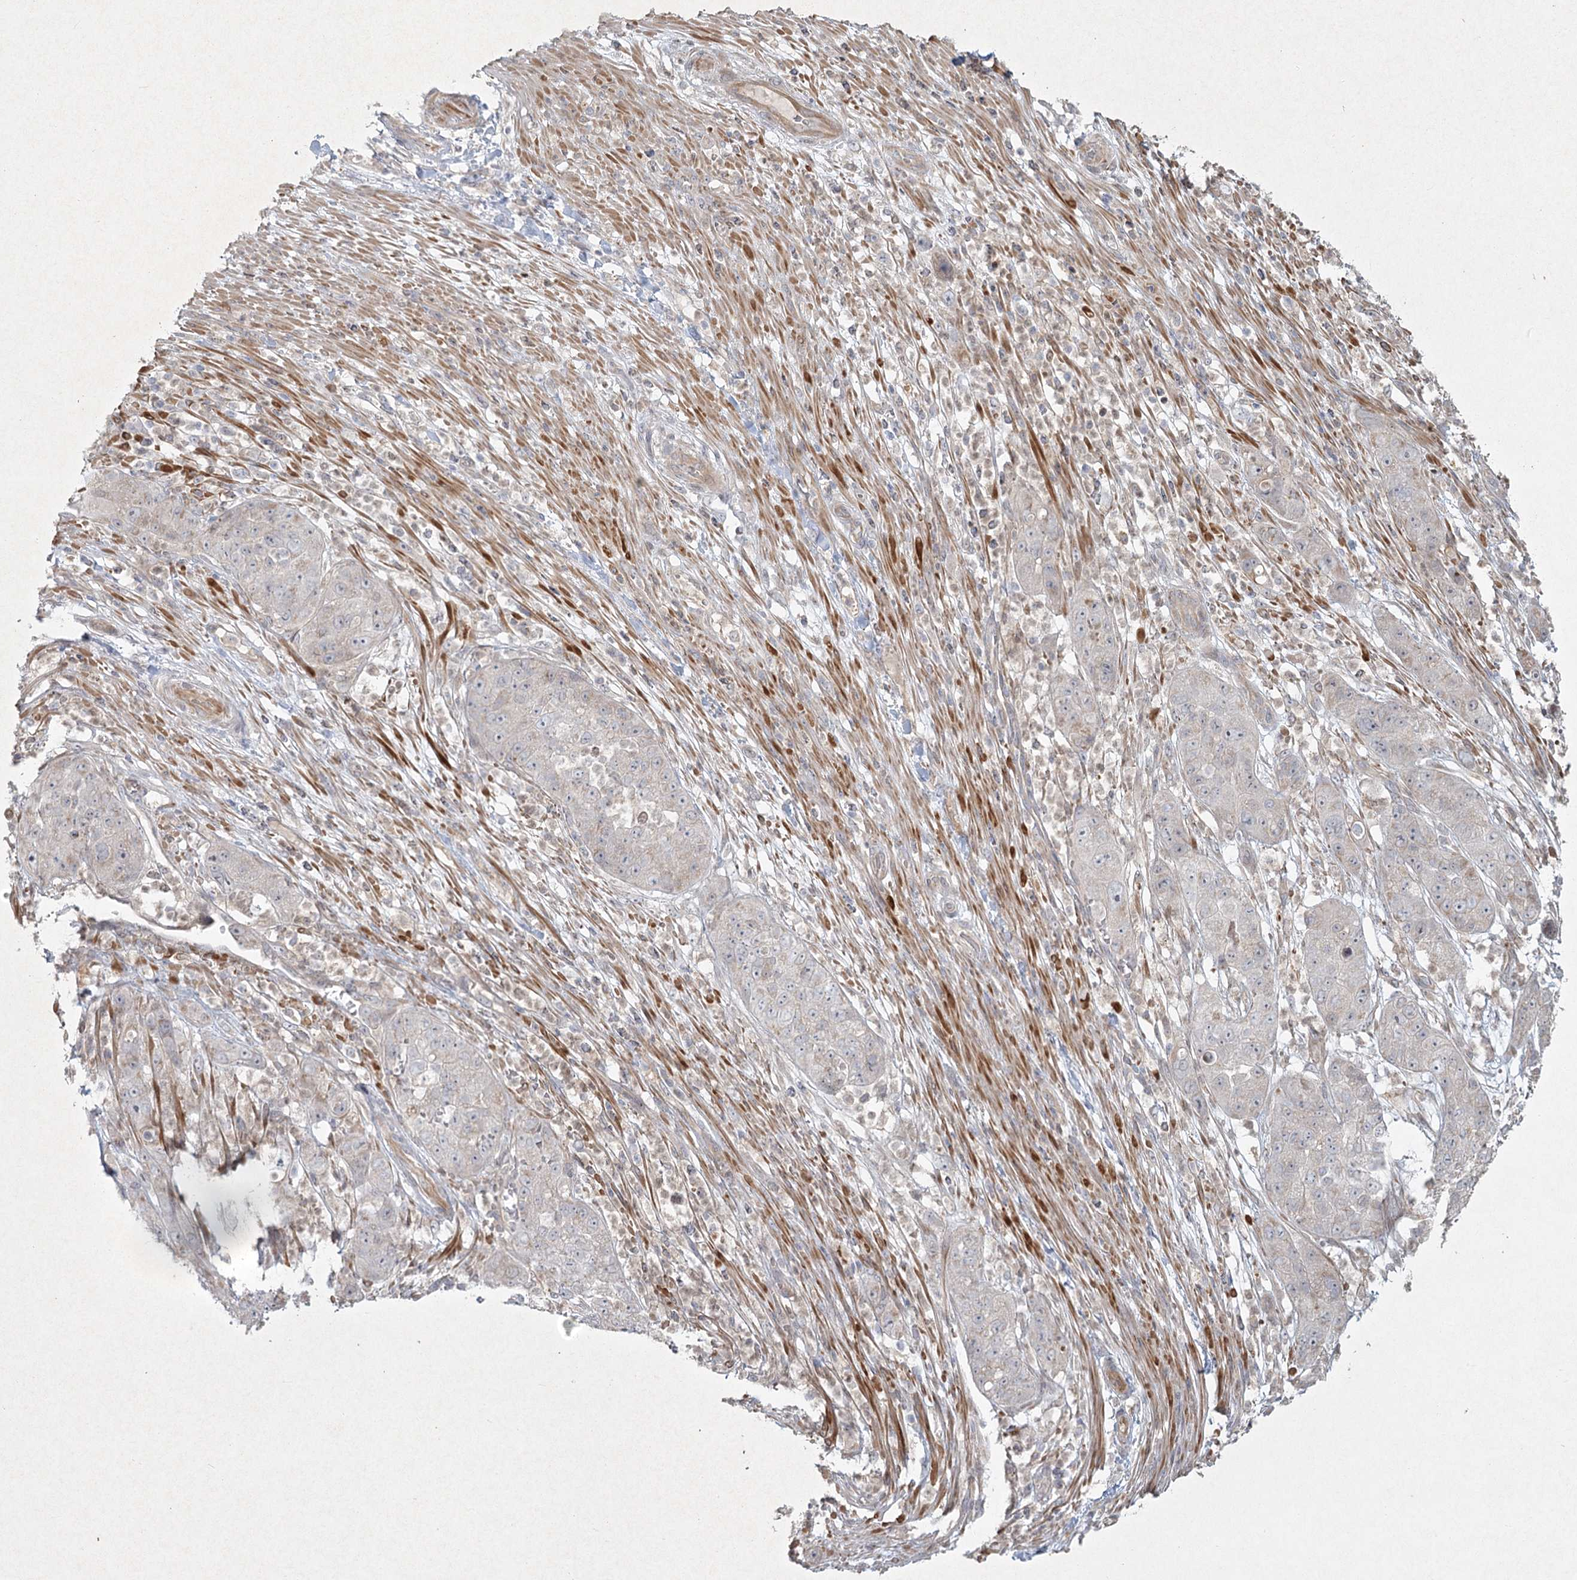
{"staining": {"intensity": "negative", "quantity": "none", "location": "none"}, "tissue": "pancreatic cancer", "cell_type": "Tumor cells", "image_type": "cancer", "snomed": [{"axis": "morphology", "description": "Adenocarcinoma, NOS"}, {"axis": "topography", "description": "Pancreas"}], "caption": "DAB (3,3'-diaminobenzidine) immunohistochemical staining of human pancreatic cancer (adenocarcinoma) exhibits no significant positivity in tumor cells.", "gene": "LRP2BP", "patient": {"sex": "female", "age": 78}}